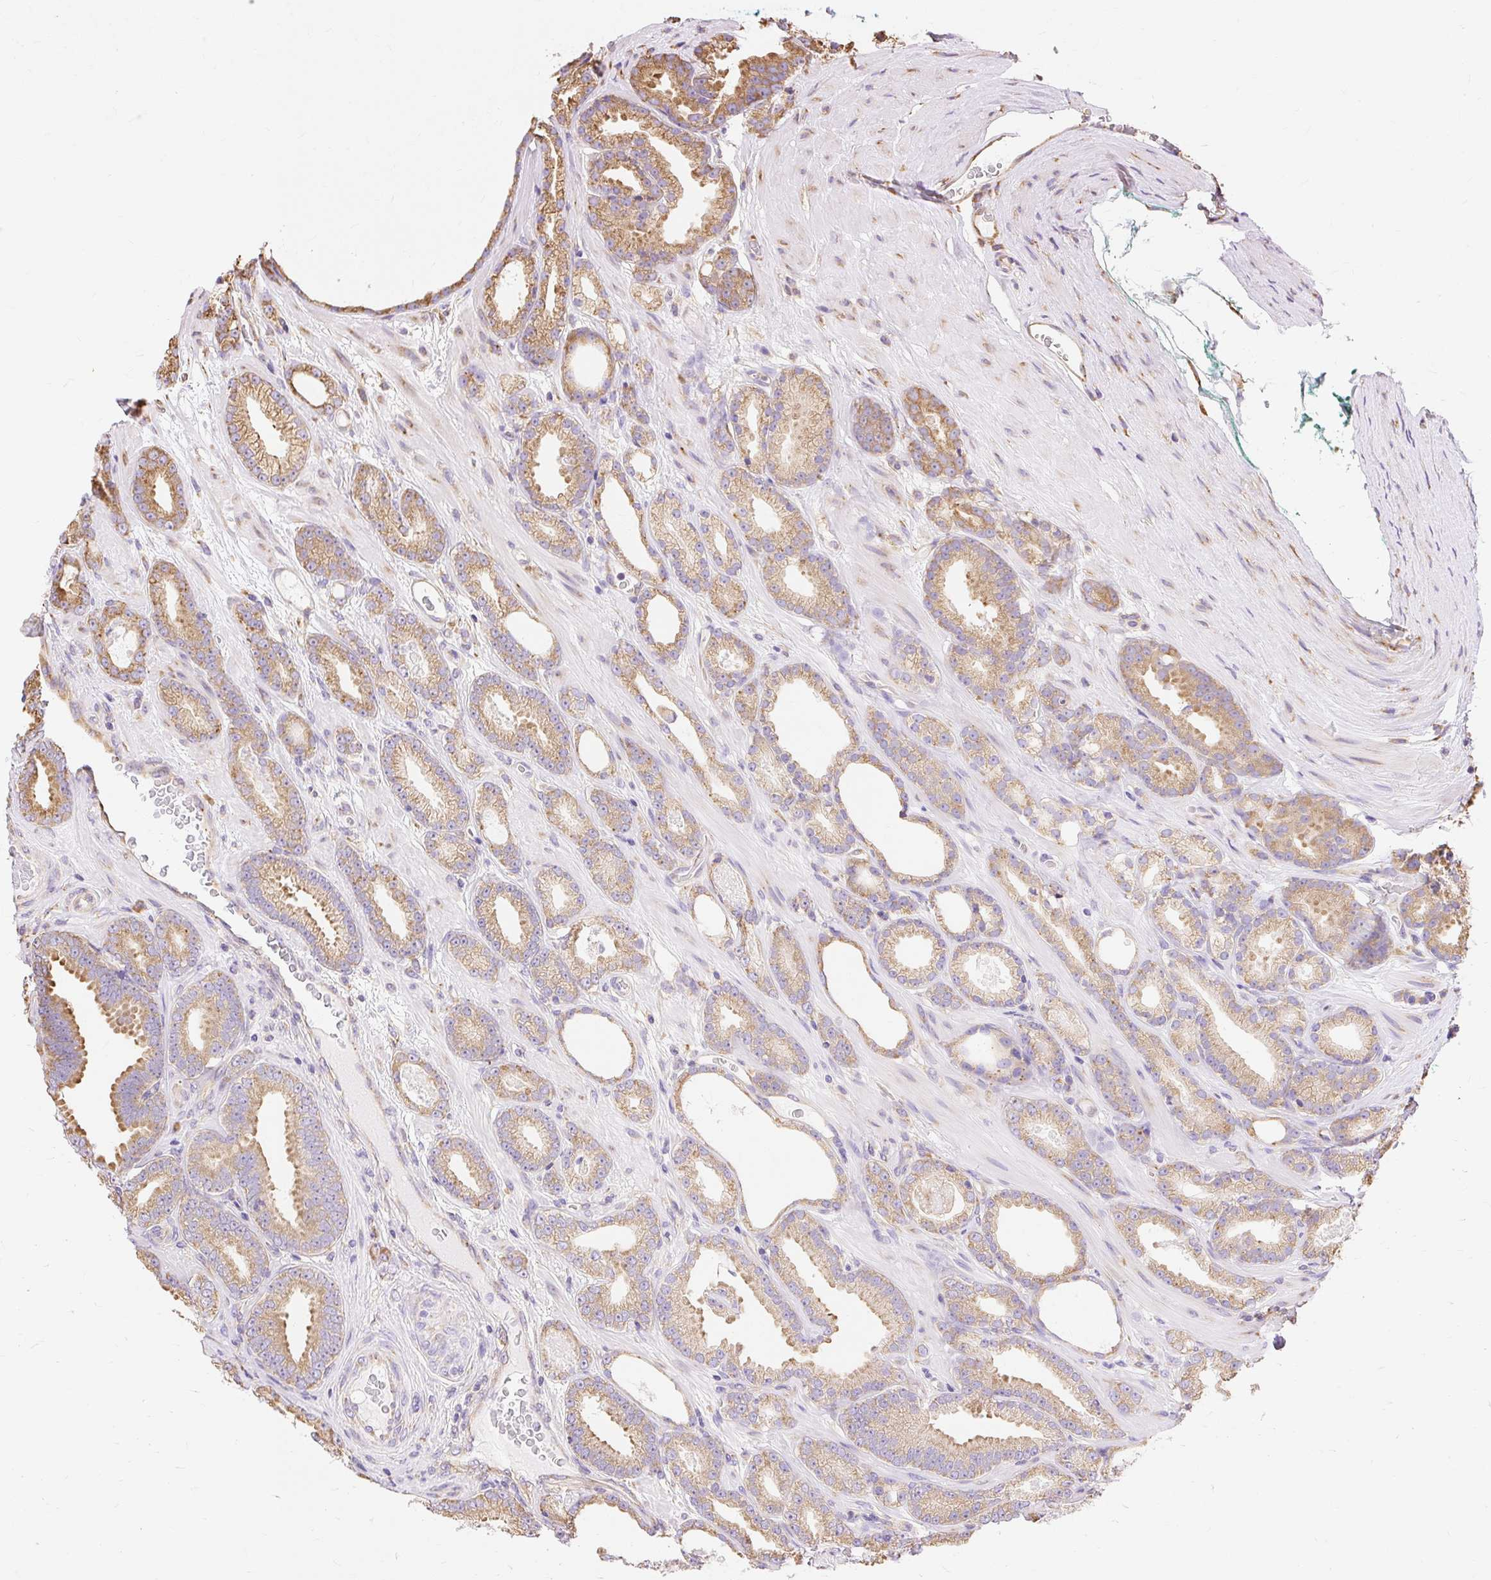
{"staining": {"intensity": "moderate", "quantity": ">75%", "location": "cytoplasmic/membranous"}, "tissue": "prostate cancer", "cell_type": "Tumor cells", "image_type": "cancer", "snomed": [{"axis": "morphology", "description": "Adenocarcinoma, Low grade"}, {"axis": "topography", "description": "Prostate"}], "caption": "Brown immunohistochemical staining in low-grade adenocarcinoma (prostate) reveals moderate cytoplasmic/membranous expression in approximately >75% of tumor cells.", "gene": "RPS17", "patient": {"sex": "male", "age": 61}}